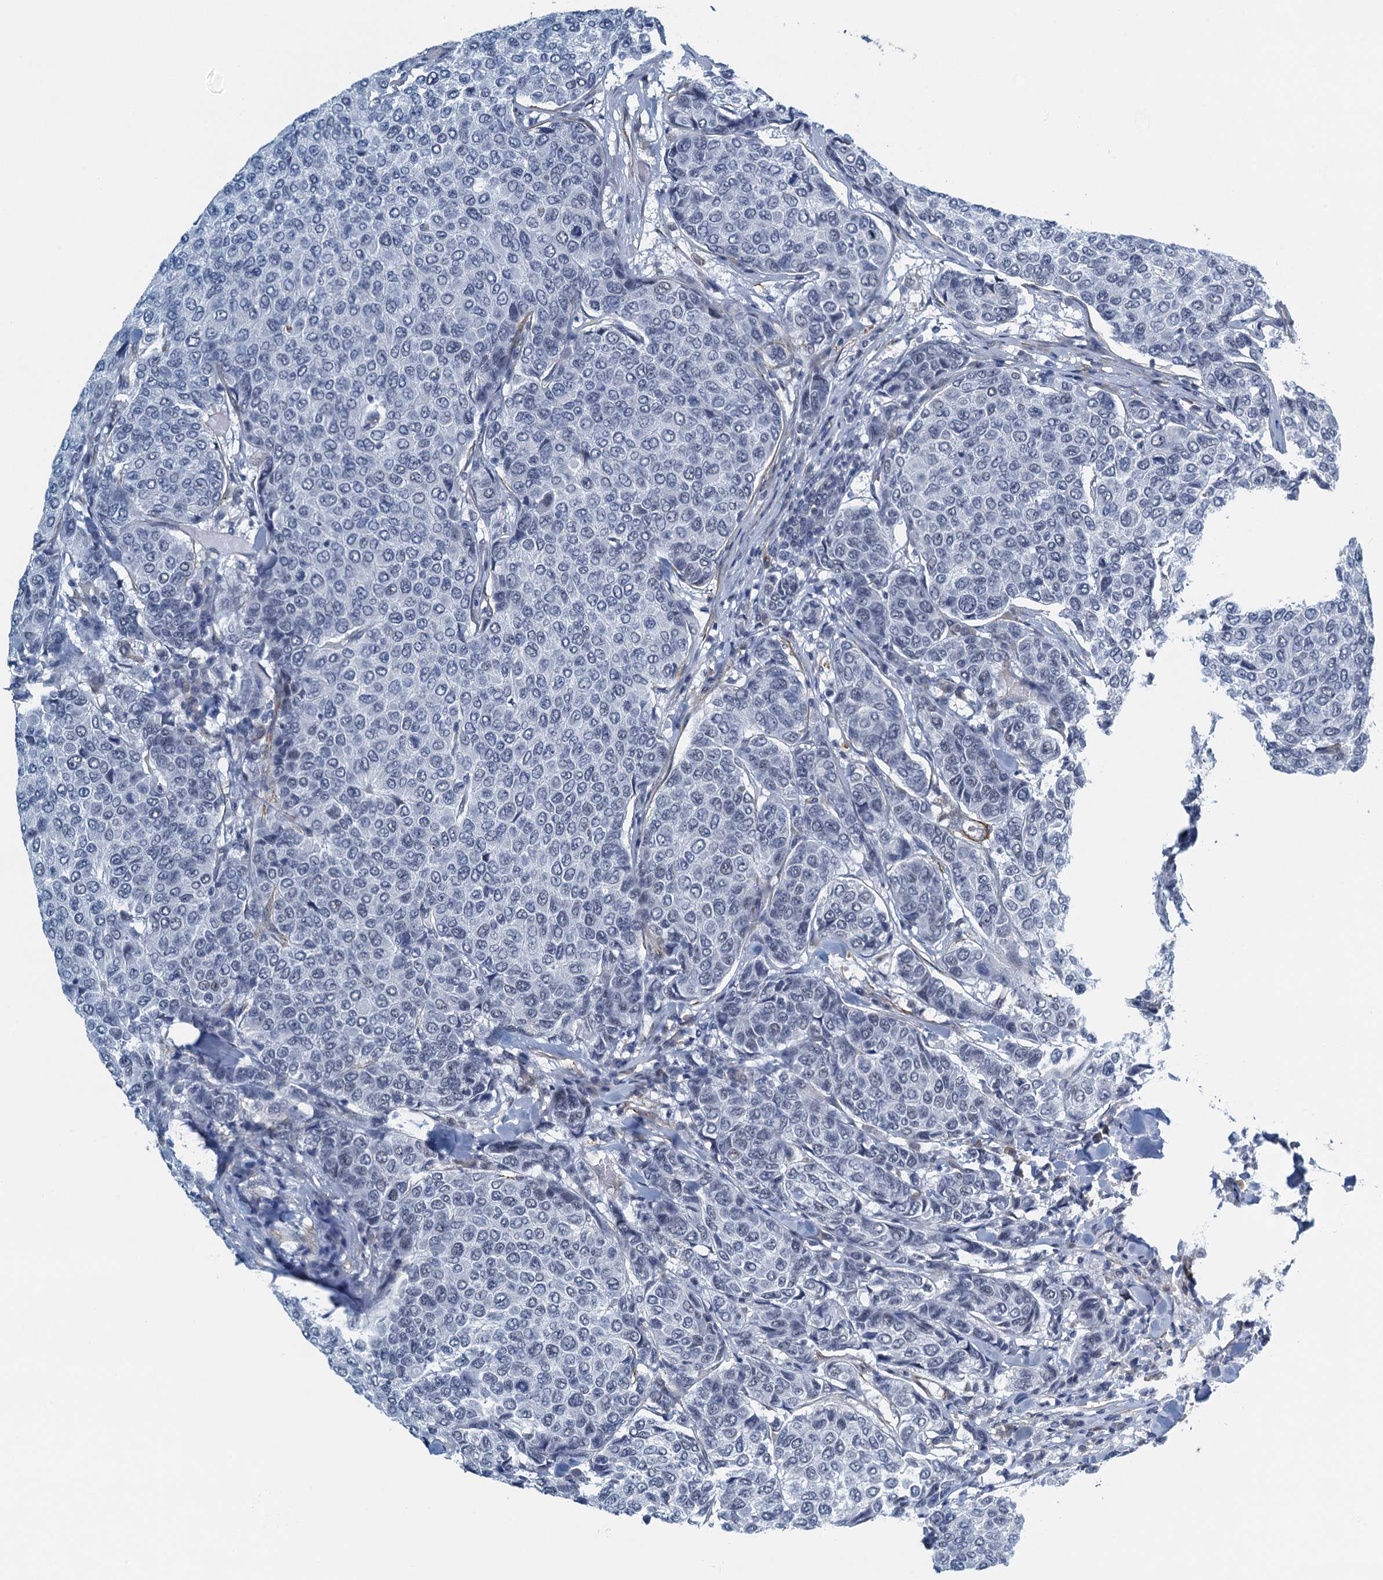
{"staining": {"intensity": "negative", "quantity": "none", "location": "none"}, "tissue": "breast cancer", "cell_type": "Tumor cells", "image_type": "cancer", "snomed": [{"axis": "morphology", "description": "Duct carcinoma"}, {"axis": "topography", "description": "Breast"}], "caption": "An immunohistochemistry (IHC) image of breast infiltrating ductal carcinoma is shown. There is no staining in tumor cells of breast infiltrating ductal carcinoma. (DAB immunohistochemistry (IHC) visualized using brightfield microscopy, high magnification).", "gene": "ALG2", "patient": {"sex": "female", "age": 55}}